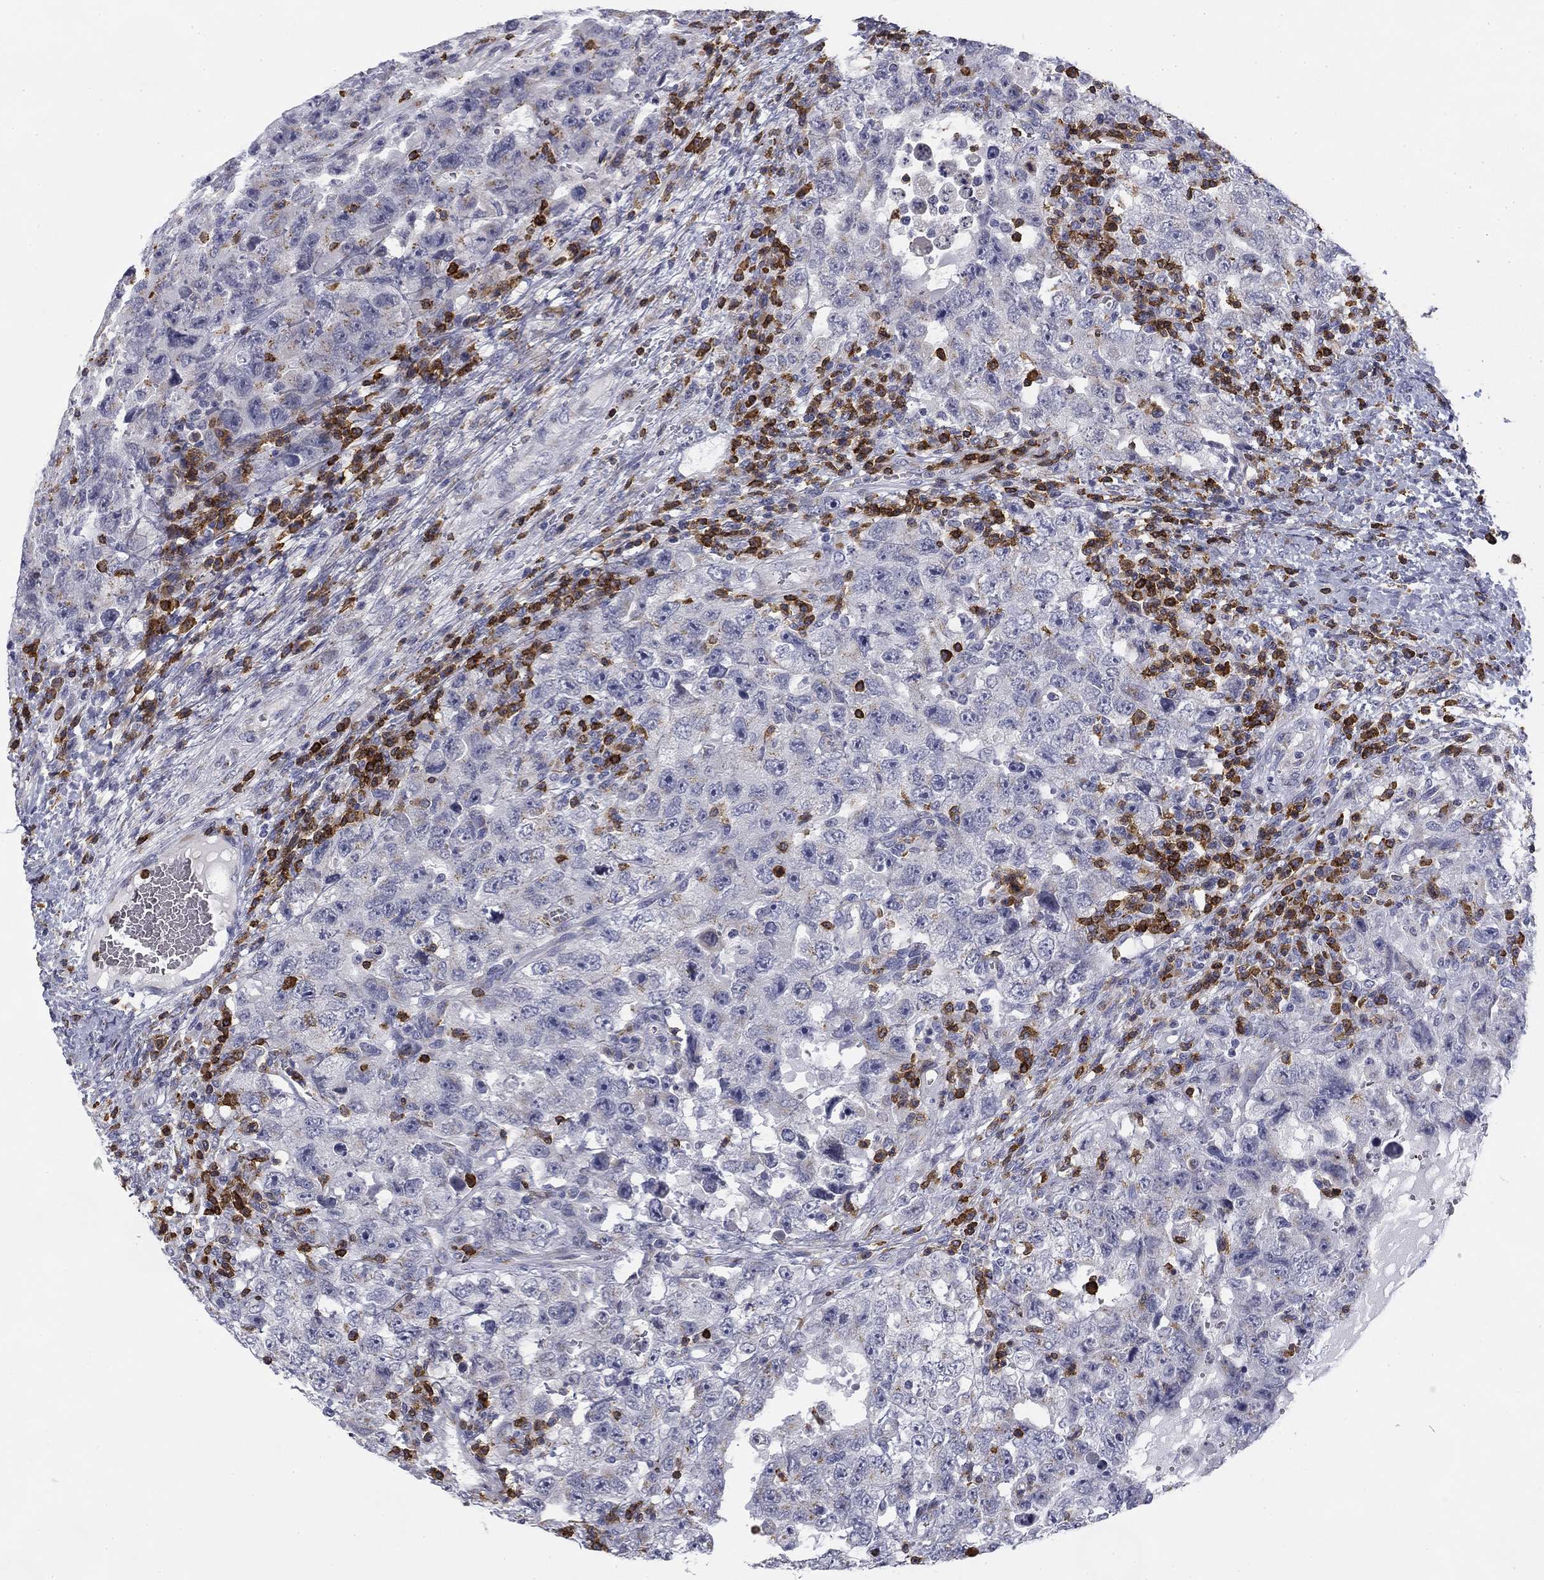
{"staining": {"intensity": "negative", "quantity": "none", "location": "none"}, "tissue": "testis cancer", "cell_type": "Tumor cells", "image_type": "cancer", "snomed": [{"axis": "morphology", "description": "Carcinoma, Embryonal, NOS"}, {"axis": "topography", "description": "Testis"}], "caption": "High power microscopy photomicrograph of an immunohistochemistry micrograph of testis cancer (embryonal carcinoma), revealing no significant staining in tumor cells.", "gene": "TRAT1", "patient": {"sex": "male", "age": 26}}